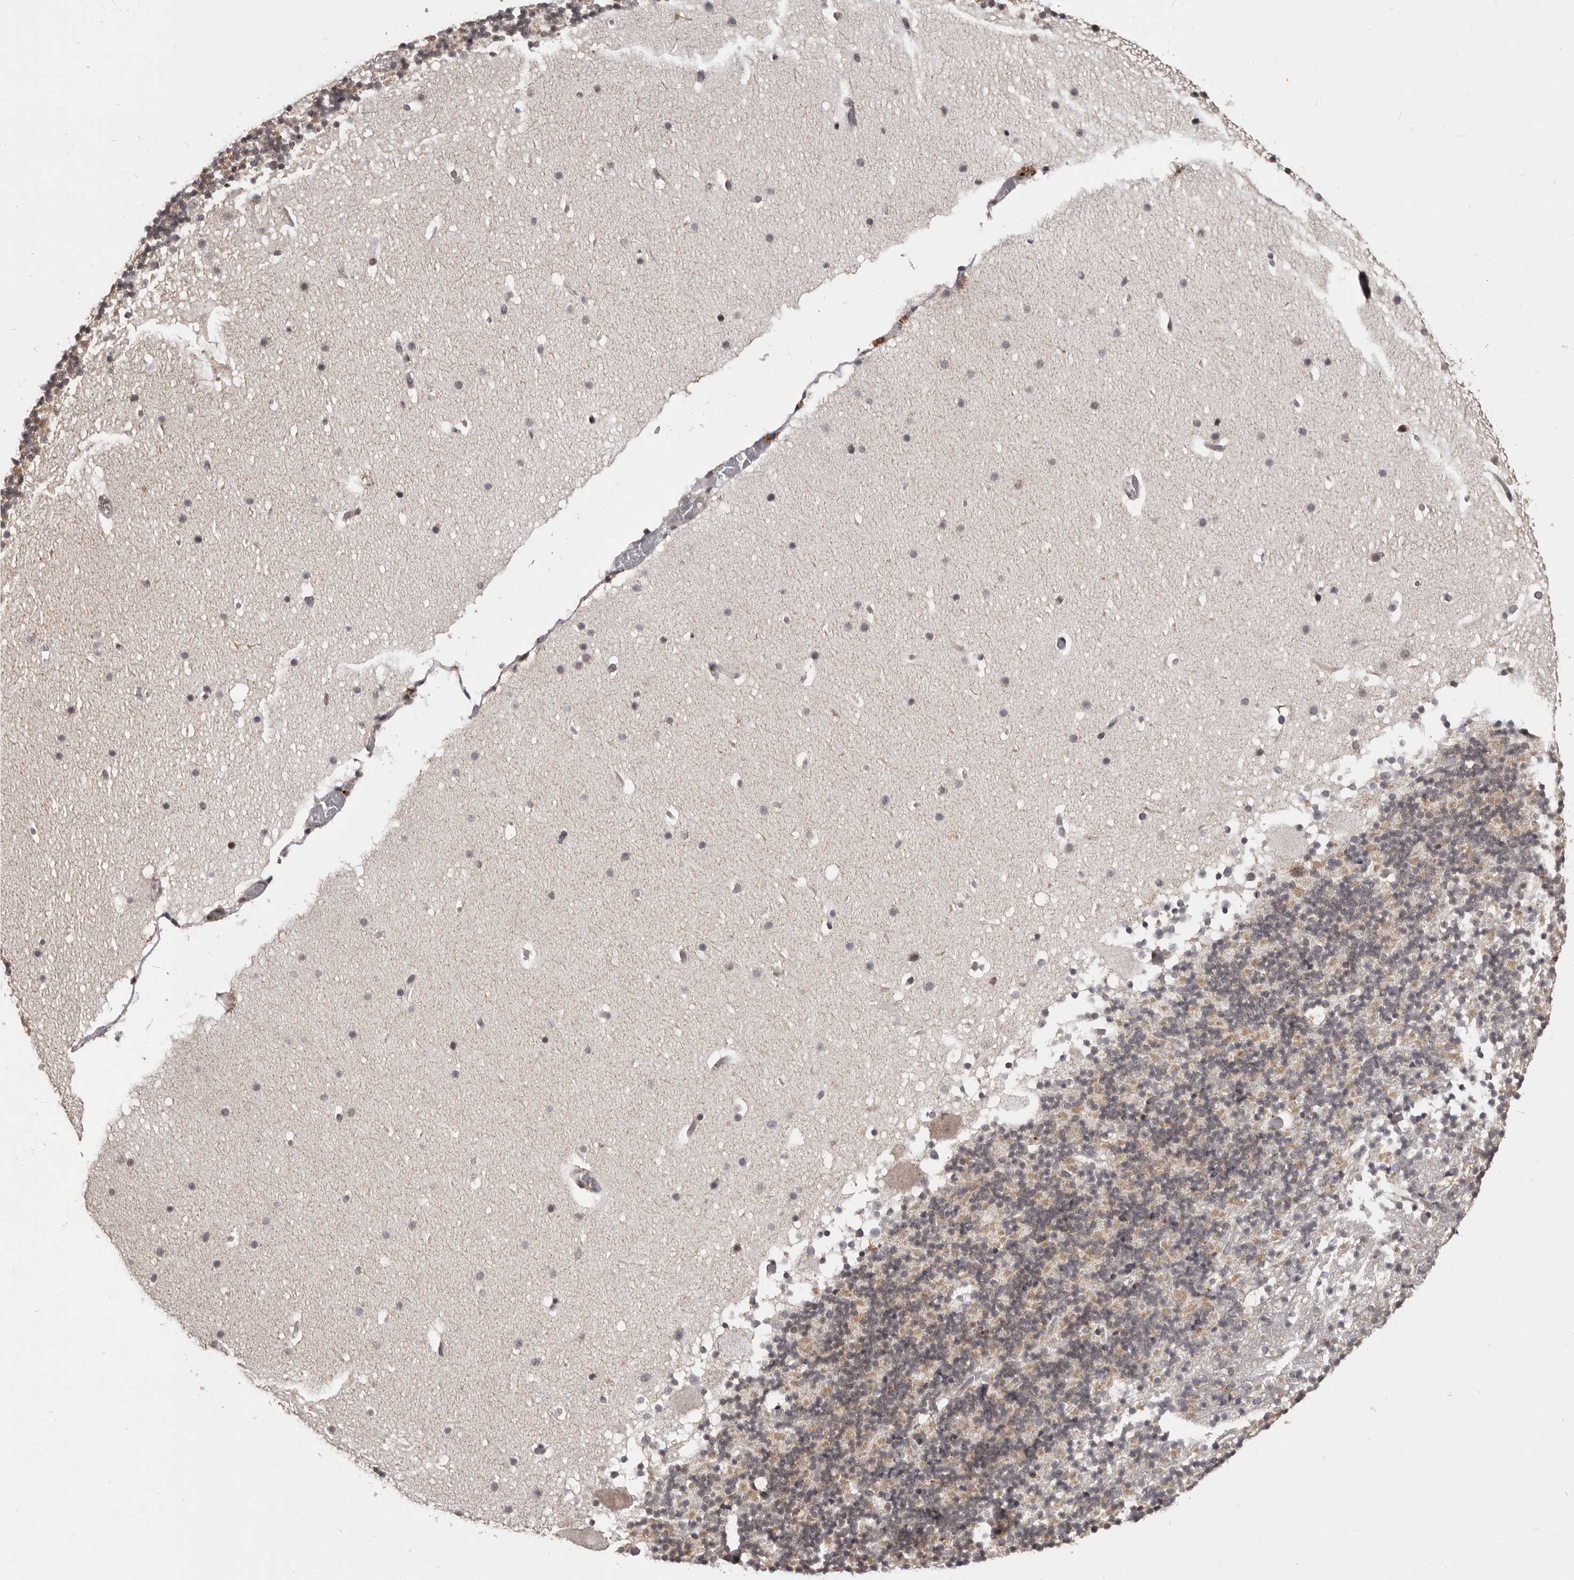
{"staining": {"intensity": "weak", "quantity": "<25%", "location": "cytoplasmic/membranous"}, "tissue": "cerebellum", "cell_type": "Cells in granular layer", "image_type": "normal", "snomed": [{"axis": "morphology", "description": "Normal tissue, NOS"}, {"axis": "topography", "description": "Cerebellum"}], "caption": "Micrograph shows no protein staining in cells in granular layer of unremarkable cerebellum. Nuclei are stained in blue.", "gene": "THUMPD1", "patient": {"sex": "male", "age": 57}}